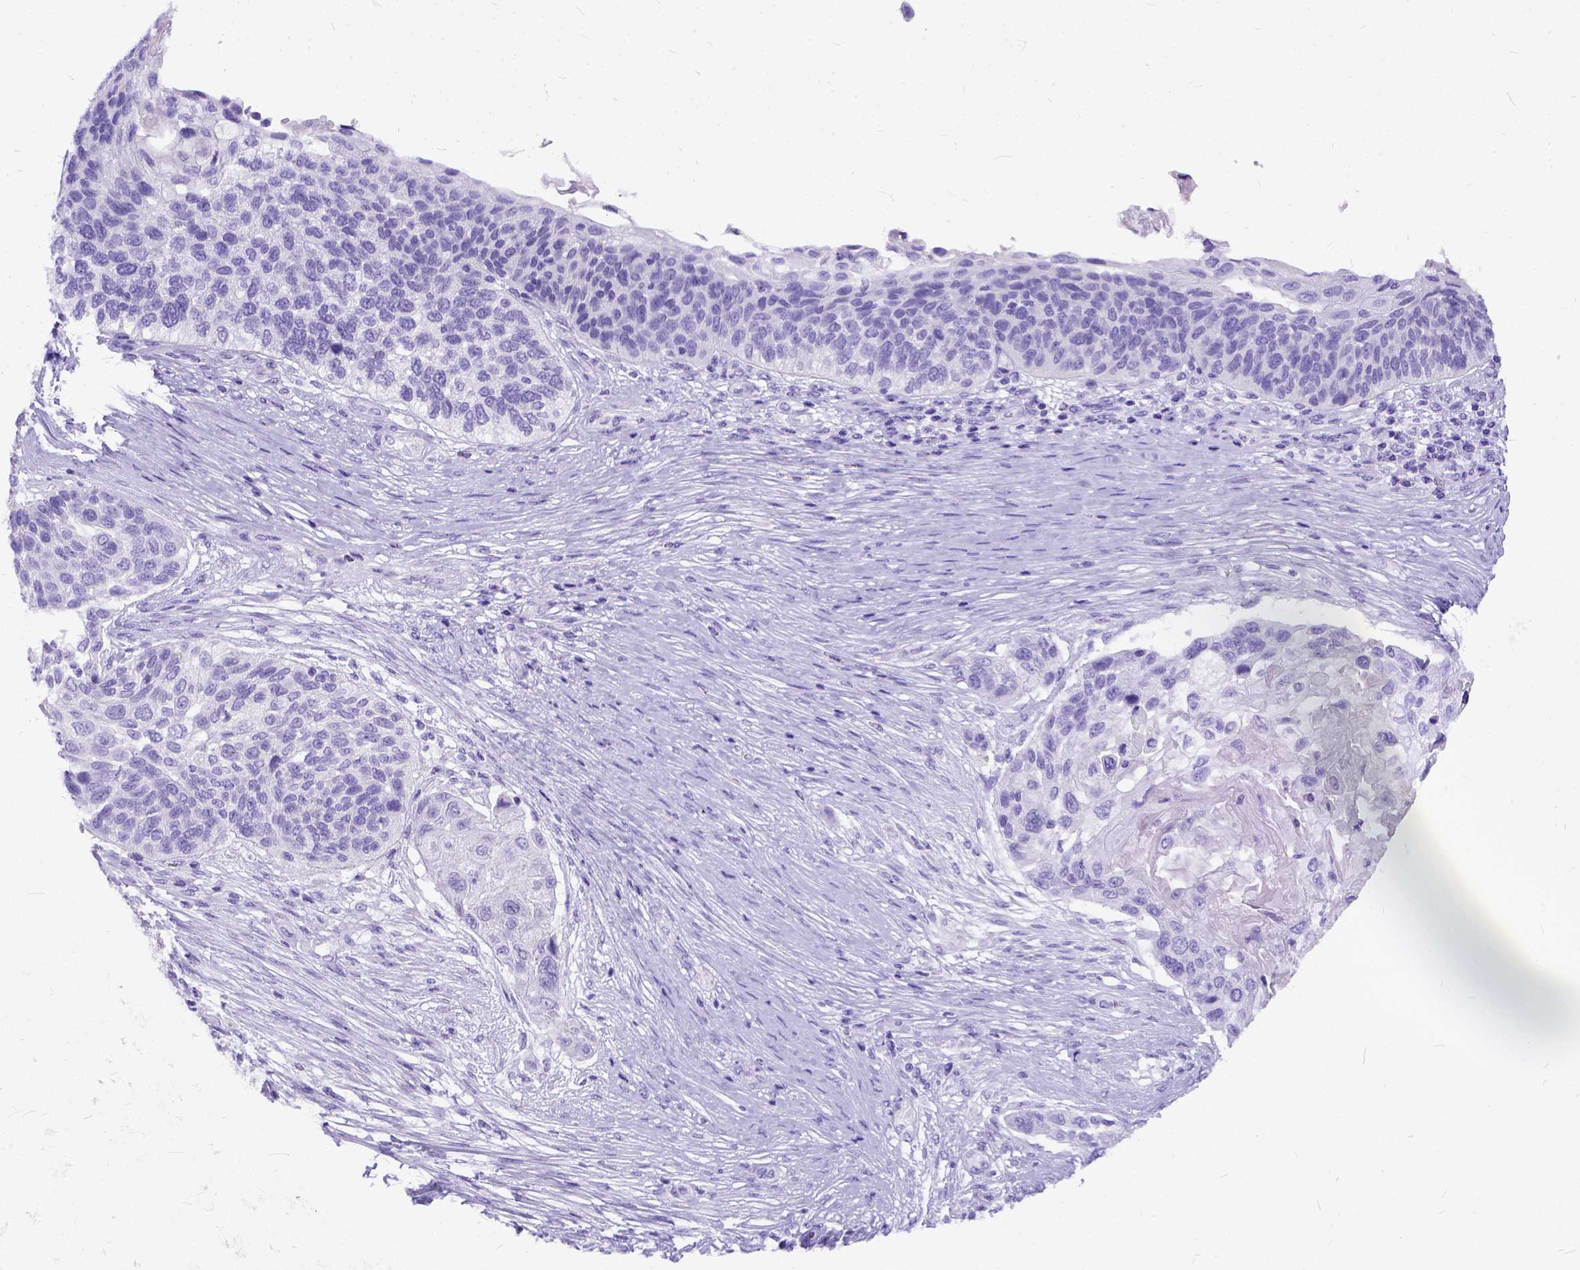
{"staining": {"intensity": "negative", "quantity": "none", "location": "none"}, "tissue": "lung cancer", "cell_type": "Tumor cells", "image_type": "cancer", "snomed": [{"axis": "morphology", "description": "Squamous cell carcinoma, NOS"}, {"axis": "topography", "description": "Lung"}], "caption": "Tumor cells are negative for brown protein staining in lung cancer (squamous cell carcinoma).", "gene": "C1QTNF3", "patient": {"sex": "male", "age": 69}}